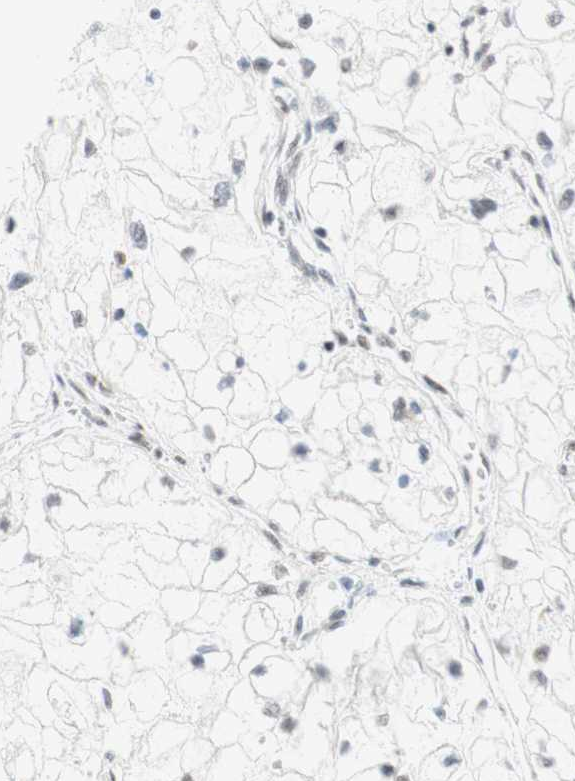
{"staining": {"intensity": "negative", "quantity": "none", "location": "none"}, "tissue": "renal cancer", "cell_type": "Tumor cells", "image_type": "cancer", "snomed": [{"axis": "morphology", "description": "Adenocarcinoma, NOS"}, {"axis": "topography", "description": "Kidney"}], "caption": "Immunohistochemistry (IHC) histopathology image of human adenocarcinoma (renal) stained for a protein (brown), which shows no positivity in tumor cells.", "gene": "PRPF19", "patient": {"sex": "female", "age": 70}}